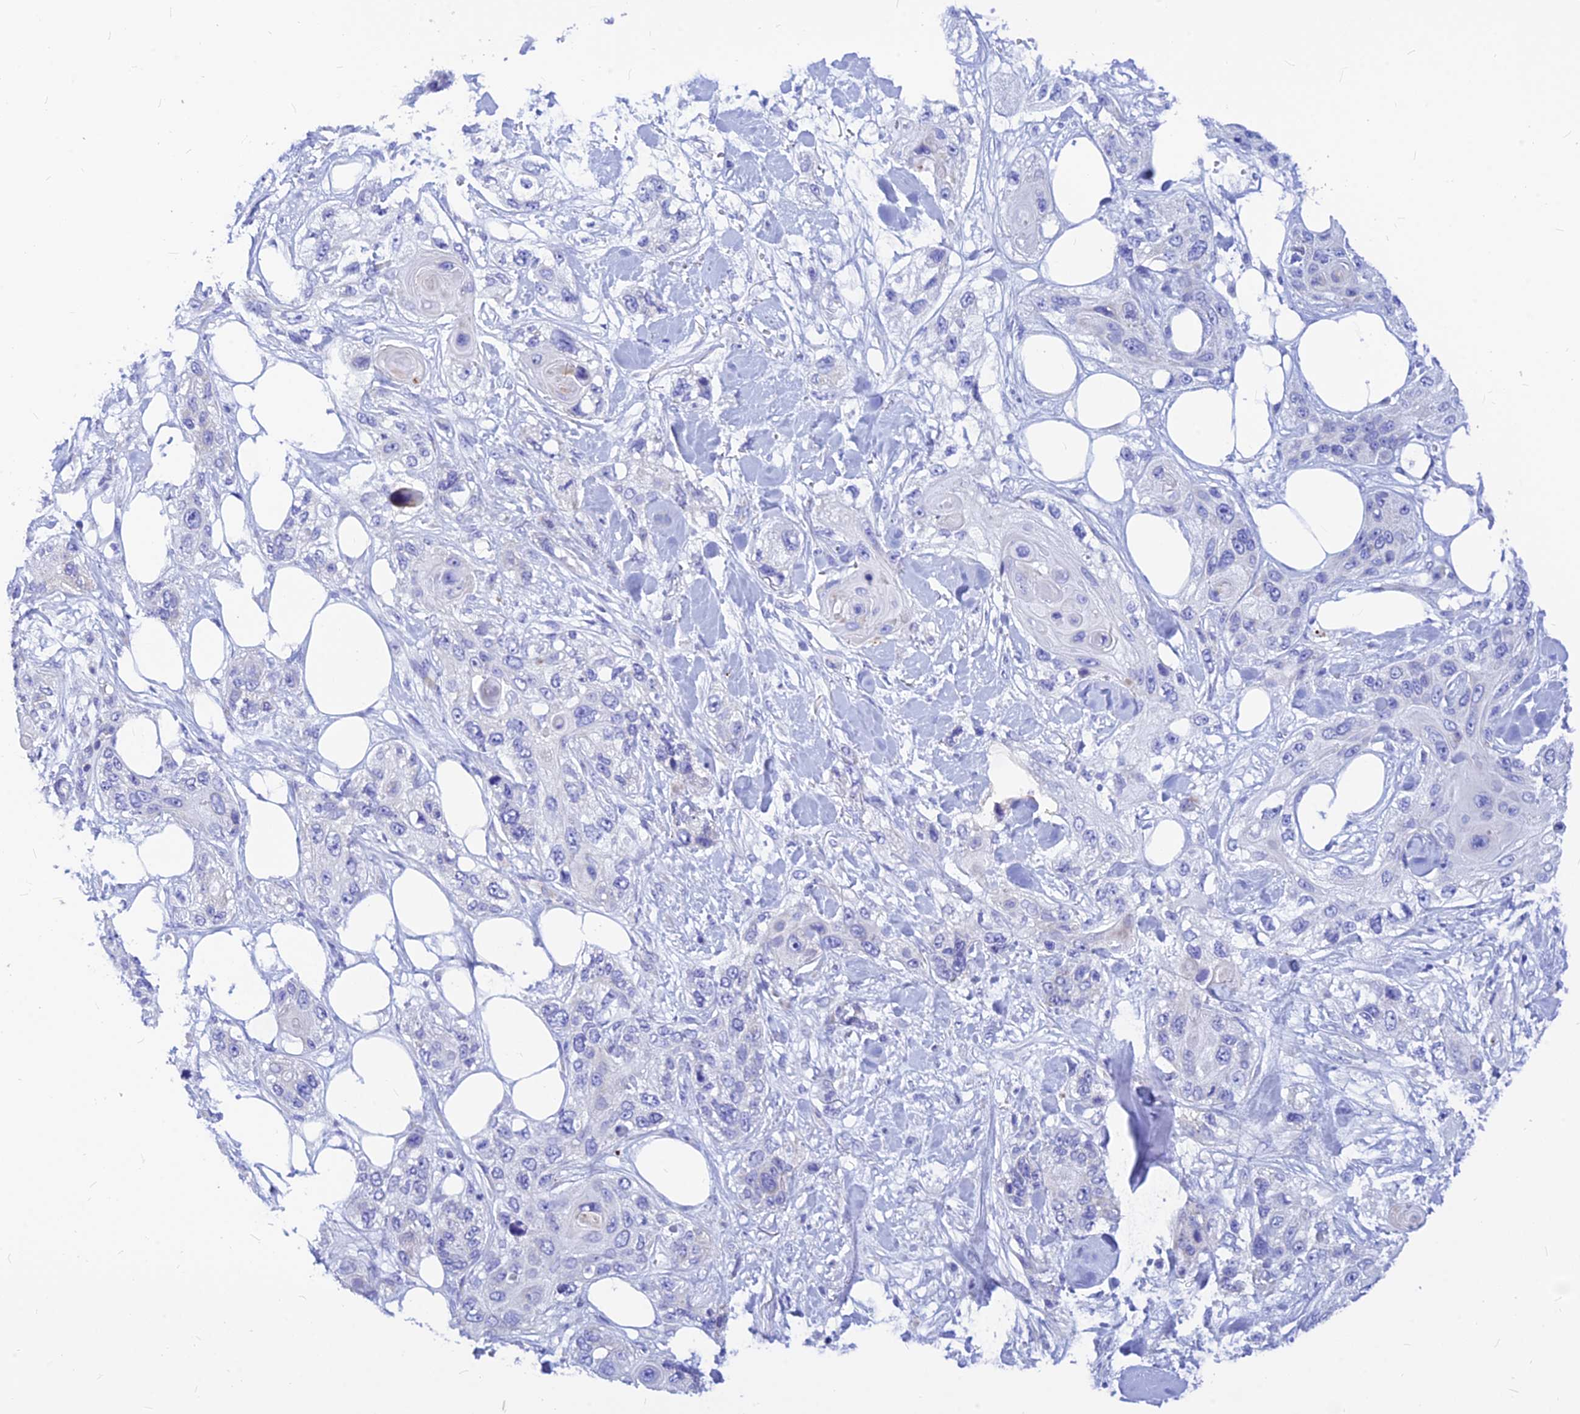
{"staining": {"intensity": "negative", "quantity": "none", "location": "none"}, "tissue": "skin cancer", "cell_type": "Tumor cells", "image_type": "cancer", "snomed": [{"axis": "morphology", "description": "Normal tissue, NOS"}, {"axis": "morphology", "description": "Squamous cell carcinoma, NOS"}, {"axis": "topography", "description": "Skin"}], "caption": "This is an IHC histopathology image of skin cancer. There is no expression in tumor cells.", "gene": "CNOT6", "patient": {"sex": "male", "age": 72}}